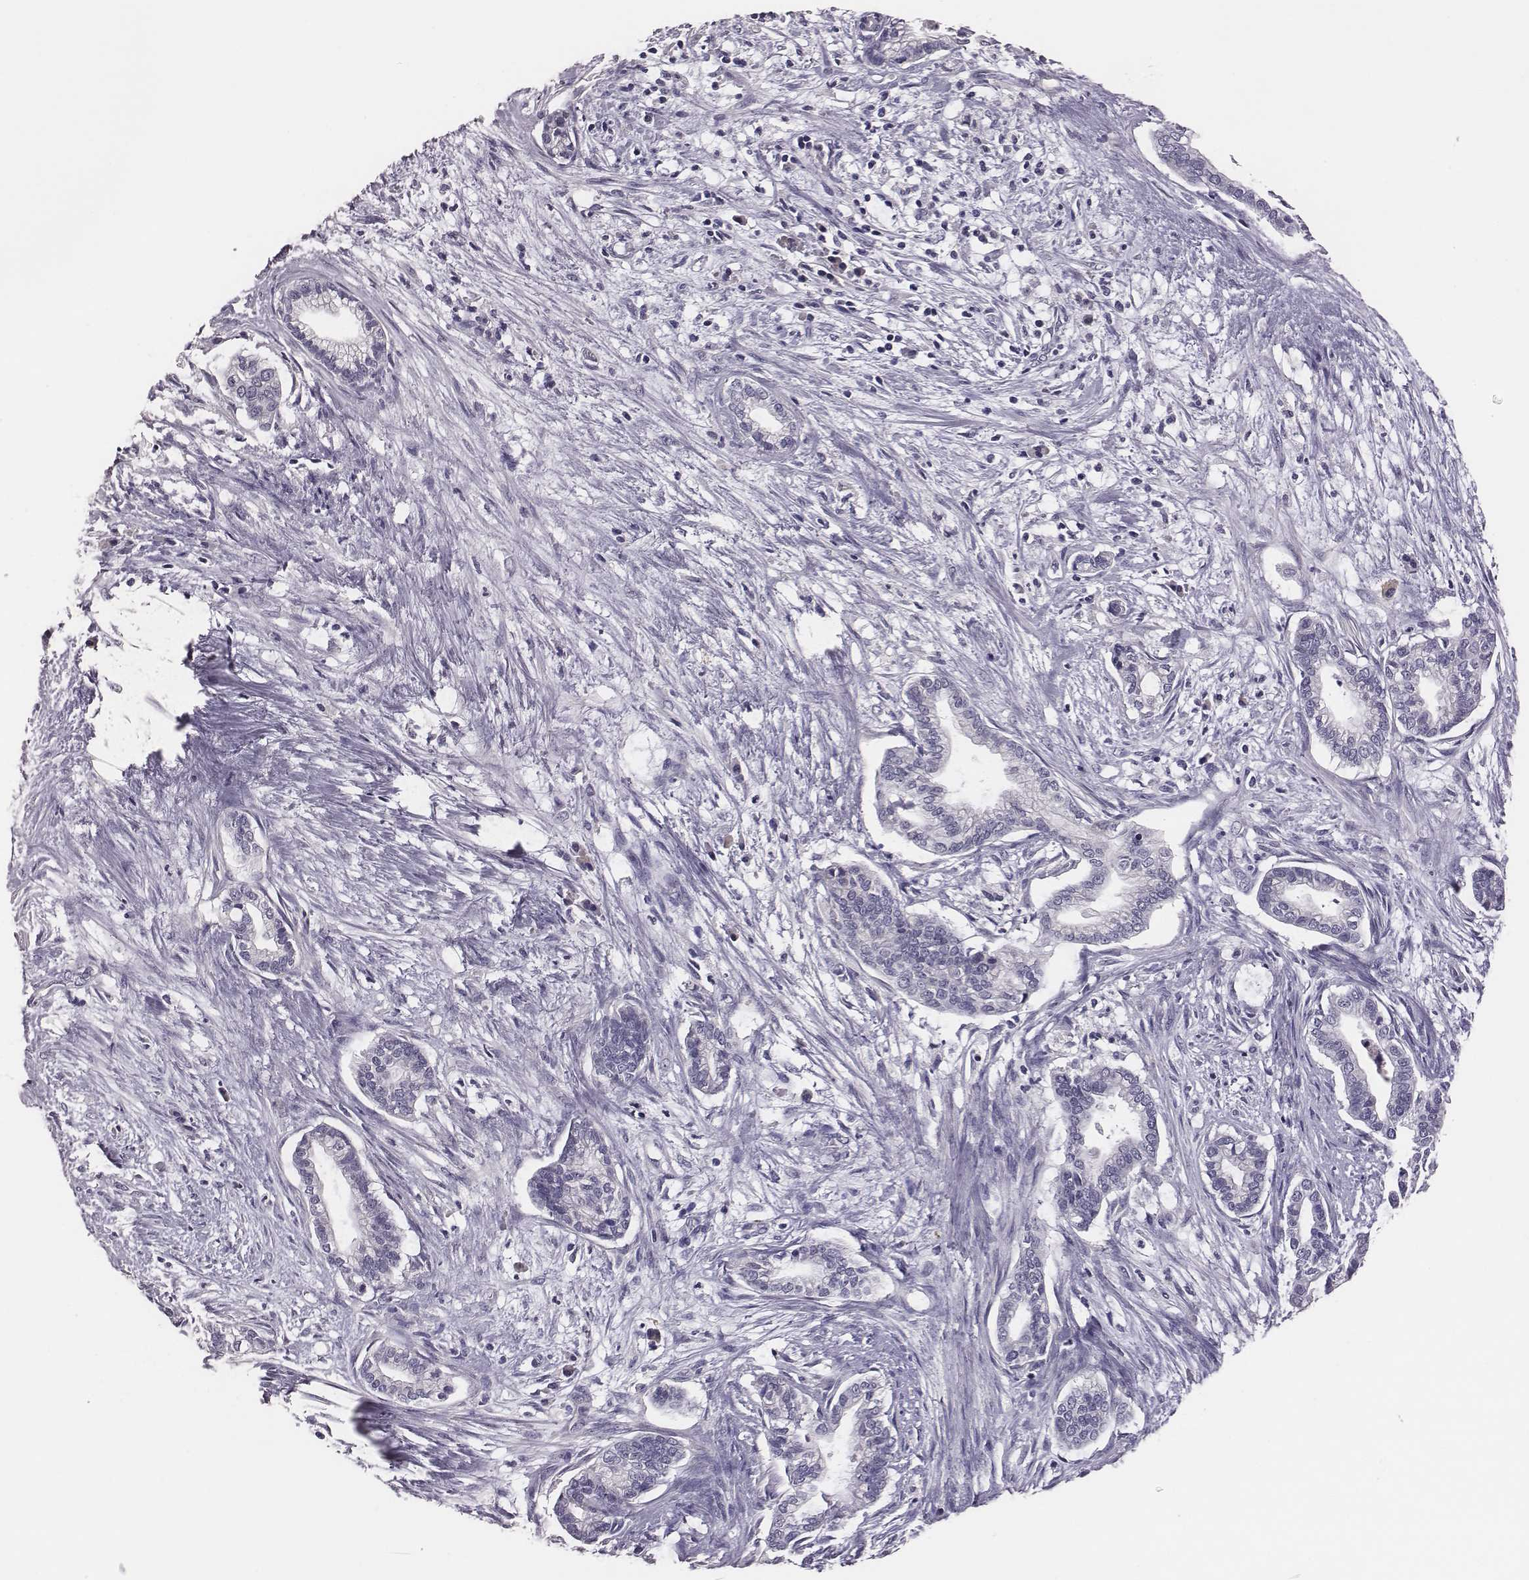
{"staining": {"intensity": "negative", "quantity": "none", "location": "none"}, "tissue": "cervical cancer", "cell_type": "Tumor cells", "image_type": "cancer", "snomed": [{"axis": "morphology", "description": "Adenocarcinoma, NOS"}, {"axis": "topography", "description": "Cervix"}], "caption": "High magnification brightfield microscopy of cervical cancer (adenocarcinoma) stained with DAB (3,3'-diaminobenzidine) (brown) and counterstained with hematoxylin (blue): tumor cells show no significant positivity. (Stains: DAB IHC with hematoxylin counter stain, Microscopy: brightfield microscopy at high magnification).", "gene": "EN1", "patient": {"sex": "female", "age": 62}}